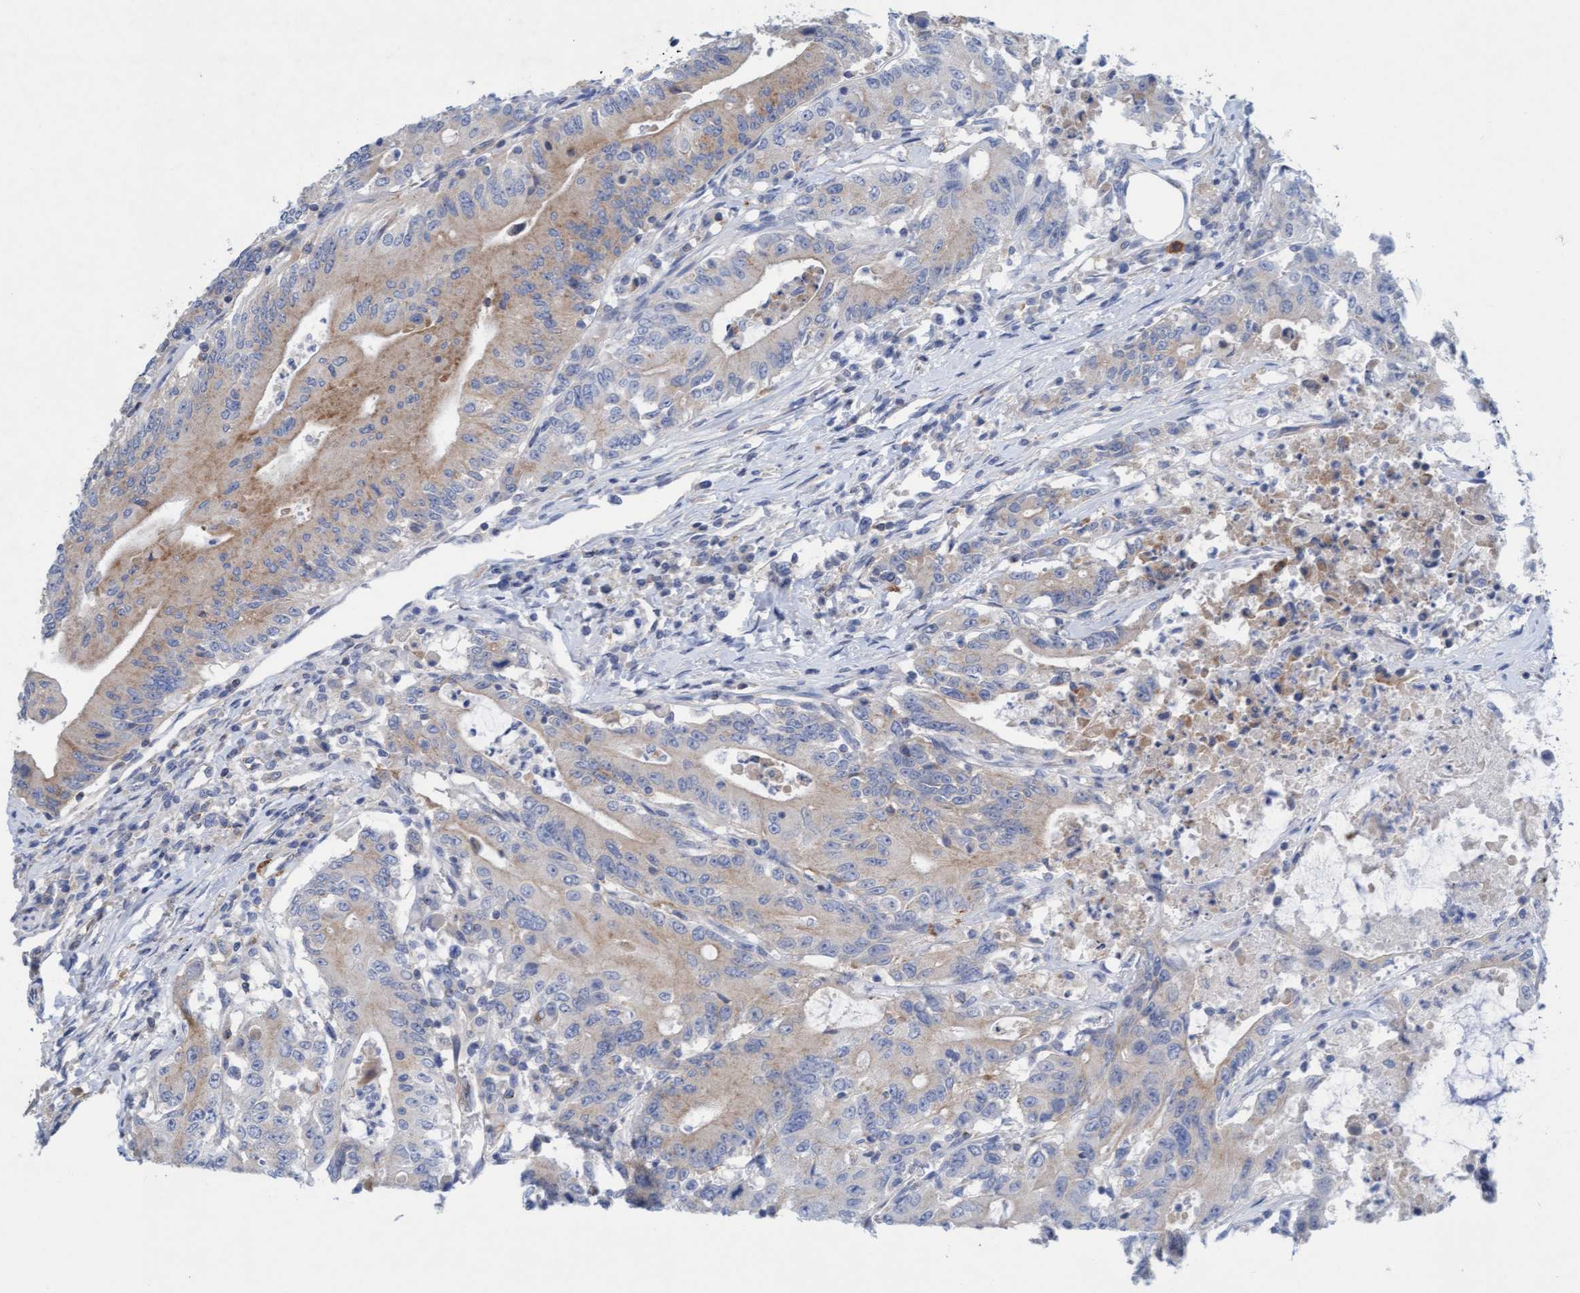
{"staining": {"intensity": "weak", "quantity": ">75%", "location": "cytoplasmic/membranous"}, "tissue": "colorectal cancer", "cell_type": "Tumor cells", "image_type": "cancer", "snomed": [{"axis": "morphology", "description": "Adenocarcinoma, NOS"}, {"axis": "topography", "description": "Colon"}], "caption": "Colorectal cancer (adenocarcinoma) stained for a protein (brown) reveals weak cytoplasmic/membranous positive expression in about >75% of tumor cells.", "gene": "SIGIRR", "patient": {"sex": "female", "age": 77}}